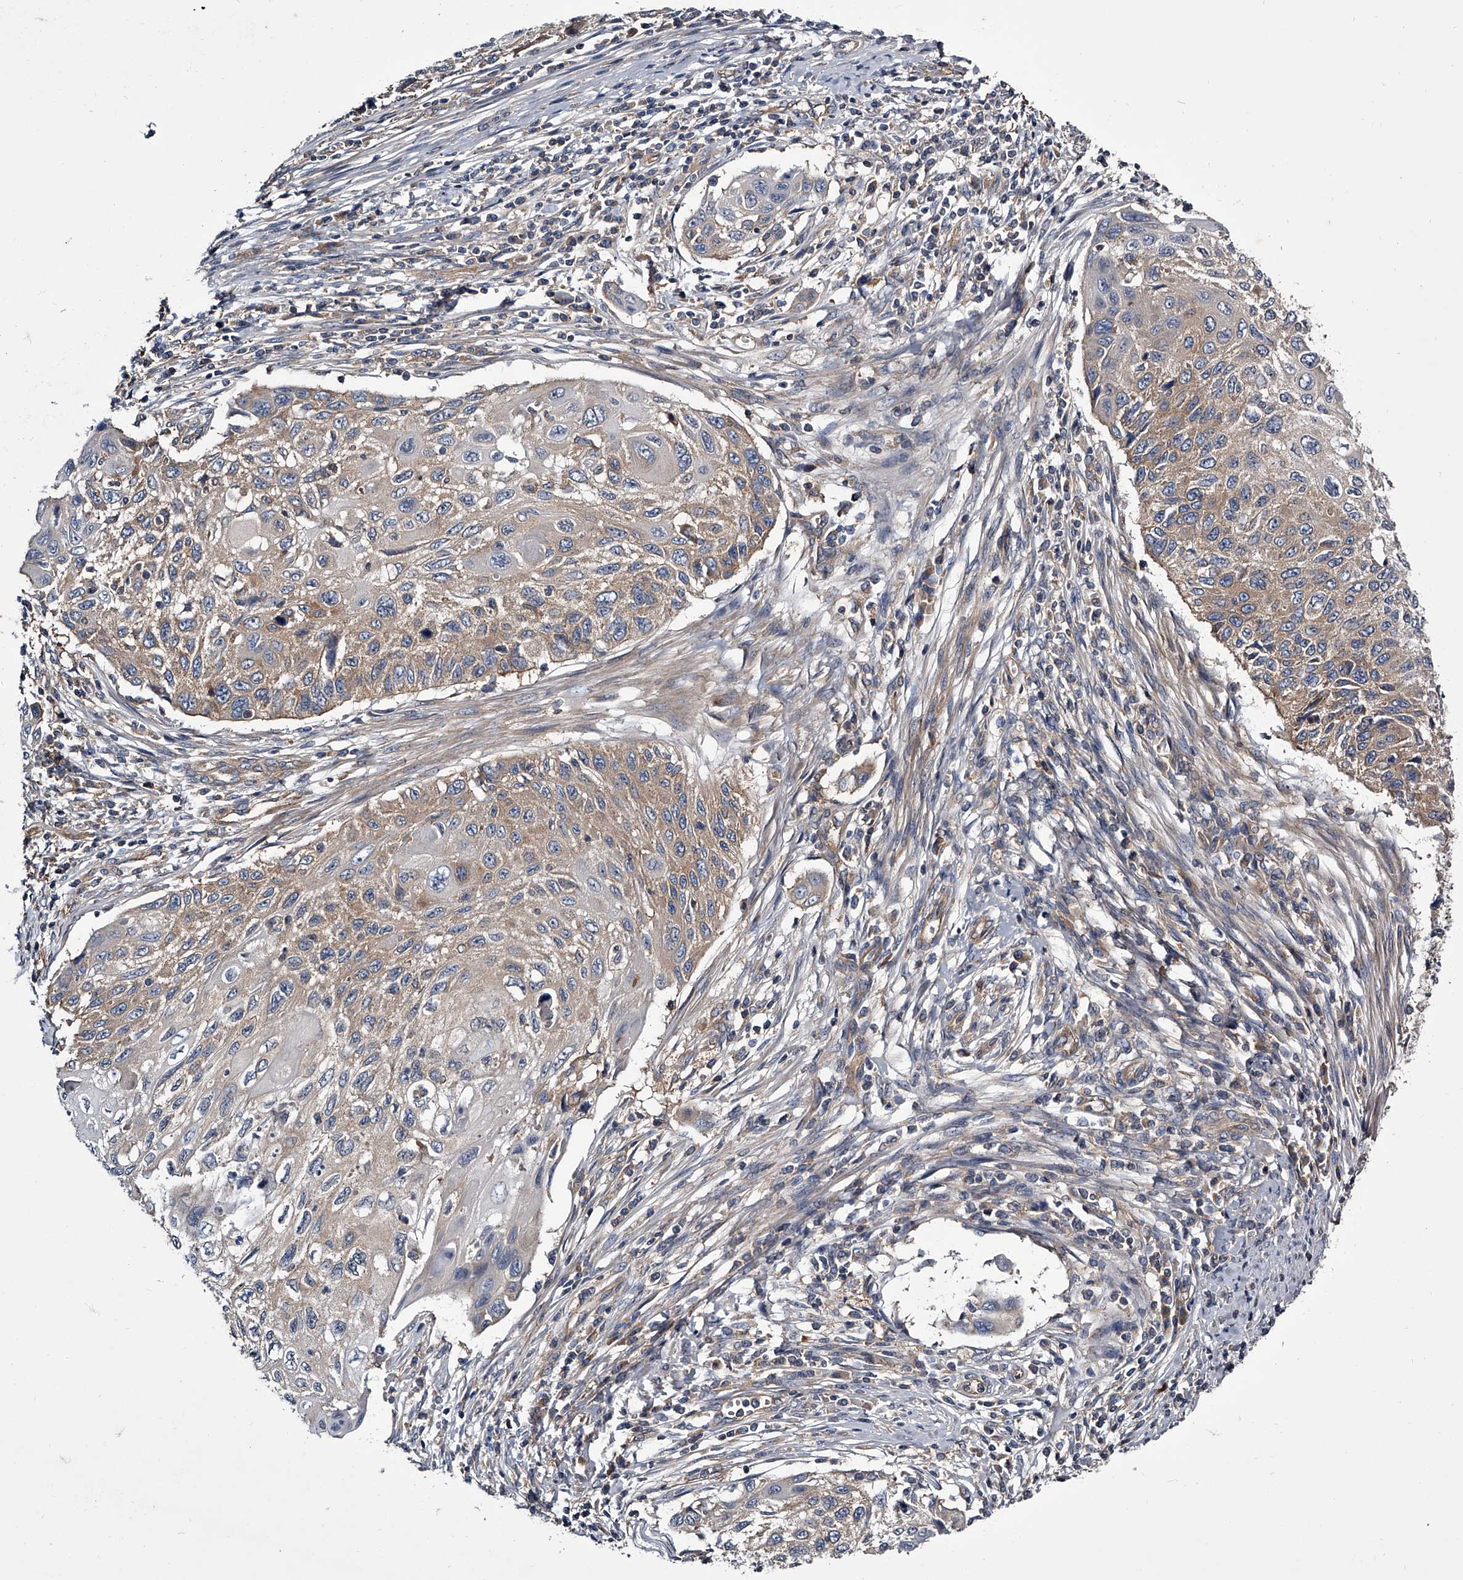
{"staining": {"intensity": "weak", "quantity": "<25%", "location": "cytoplasmic/membranous"}, "tissue": "cervical cancer", "cell_type": "Tumor cells", "image_type": "cancer", "snomed": [{"axis": "morphology", "description": "Squamous cell carcinoma, NOS"}, {"axis": "topography", "description": "Cervix"}], "caption": "This is an IHC micrograph of human cervical cancer. There is no positivity in tumor cells.", "gene": "GAPVD1", "patient": {"sex": "female", "age": 70}}